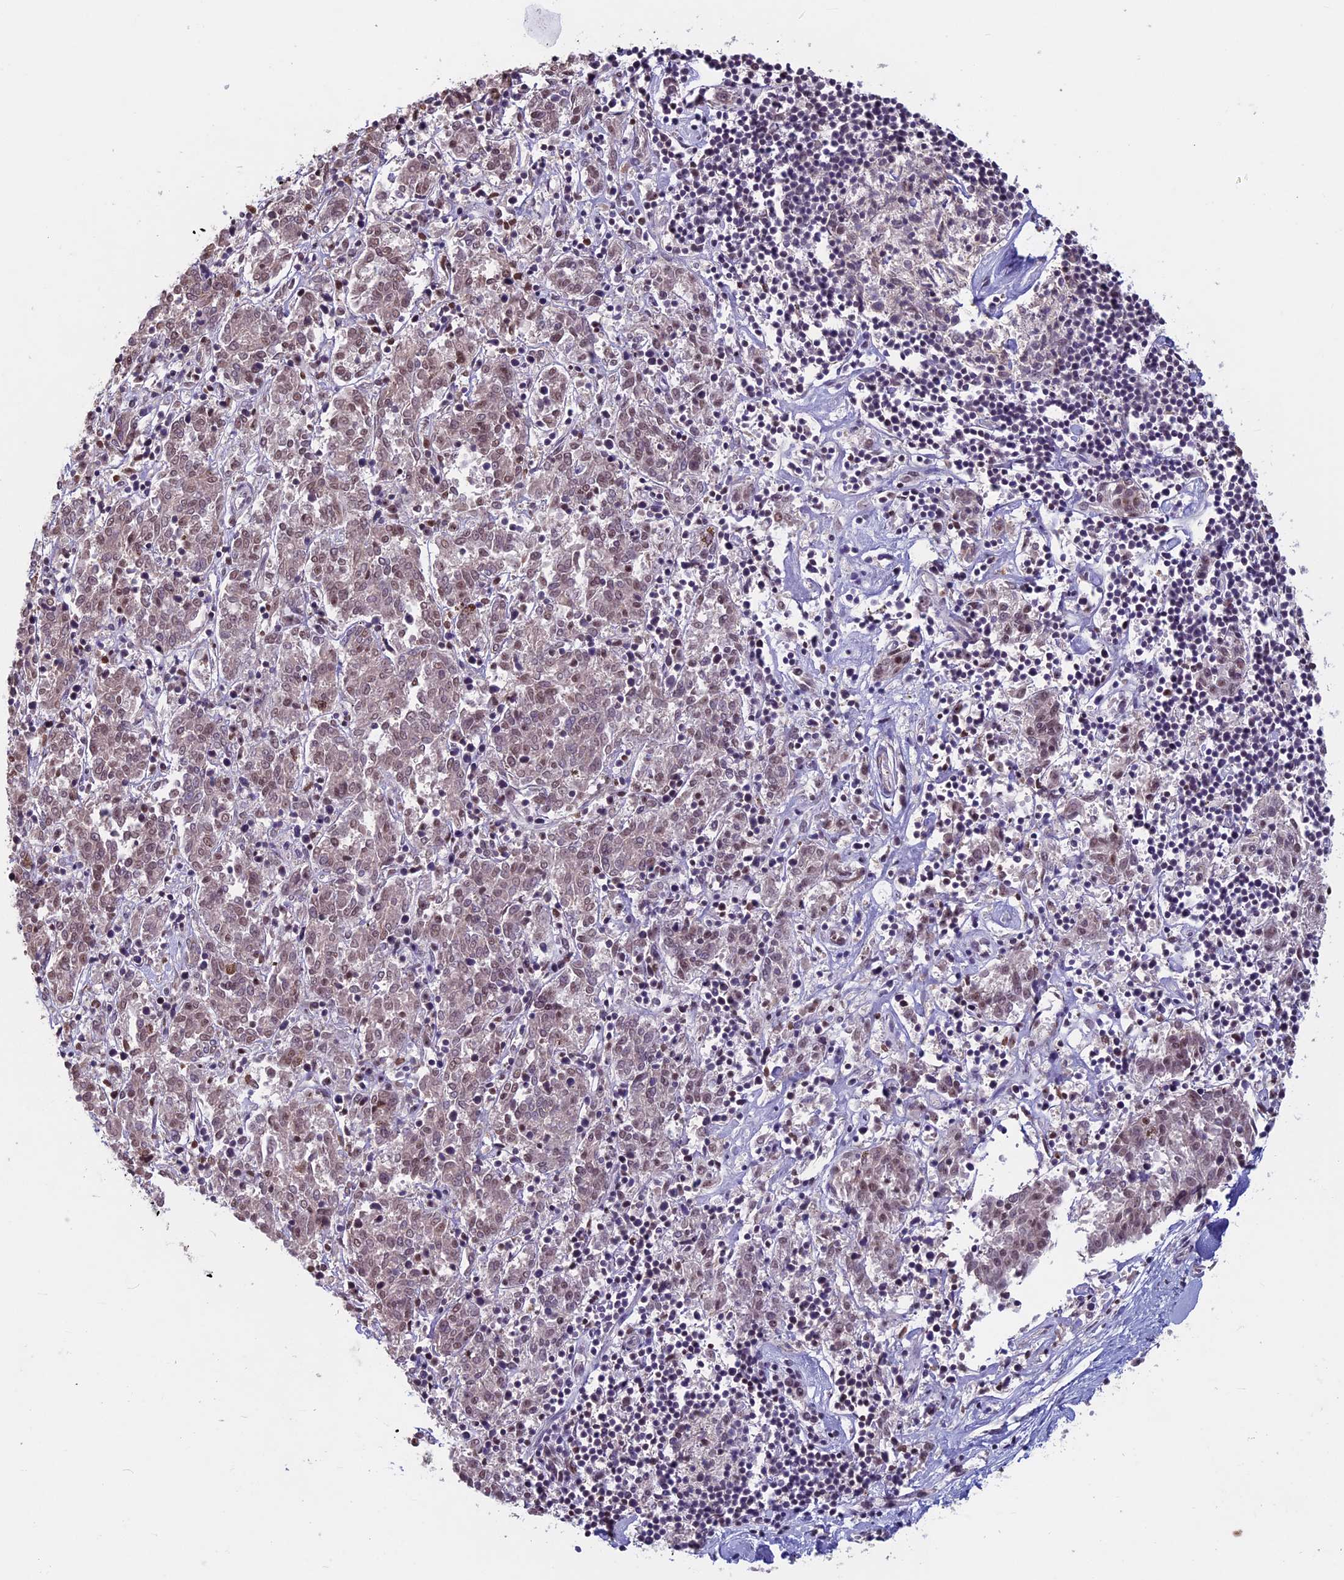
{"staining": {"intensity": "weak", "quantity": "25%-75%", "location": "nuclear"}, "tissue": "melanoma", "cell_type": "Tumor cells", "image_type": "cancer", "snomed": [{"axis": "morphology", "description": "Malignant melanoma, NOS"}, {"axis": "topography", "description": "Skin"}], "caption": "Weak nuclear staining is identified in about 25%-75% of tumor cells in melanoma.", "gene": "SPIRE1", "patient": {"sex": "female", "age": 72}}